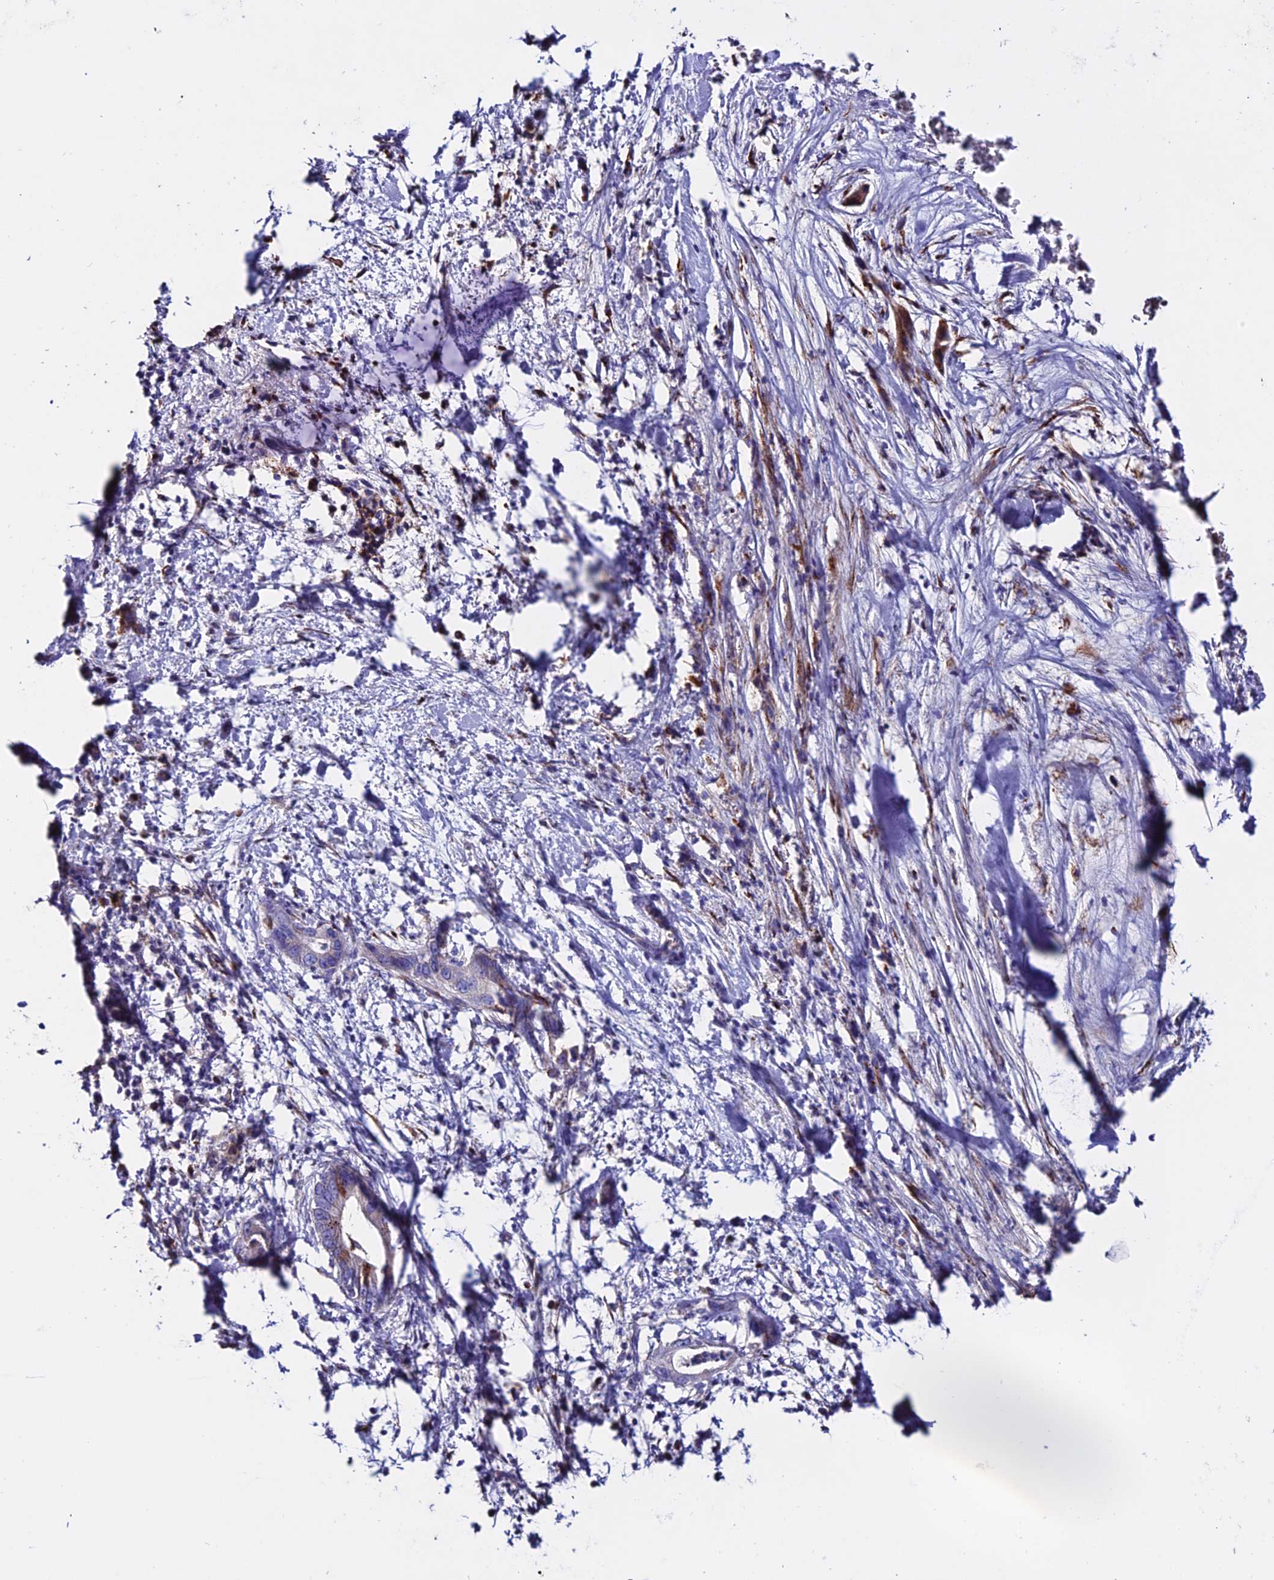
{"staining": {"intensity": "moderate", "quantity": "<25%", "location": "cytoplasmic/membranous"}, "tissue": "pancreatic cancer", "cell_type": "Tumor cells", "image_type": "cancer", "snomed": [{"axis": "morphology", "description": "Adenocarcinoma, NOS"}, {"axis": "topography", "description": "Pancreas"}], "caption": "The photomicrograph exhibits a brown stain indicating the presence of a protein in the cytoplasmic/membranous of tumor cells in pancreatic cancer (adenocarcinoma).", "gene": "OR51Q1", "patient": {"sex": "female", "age": 78}}